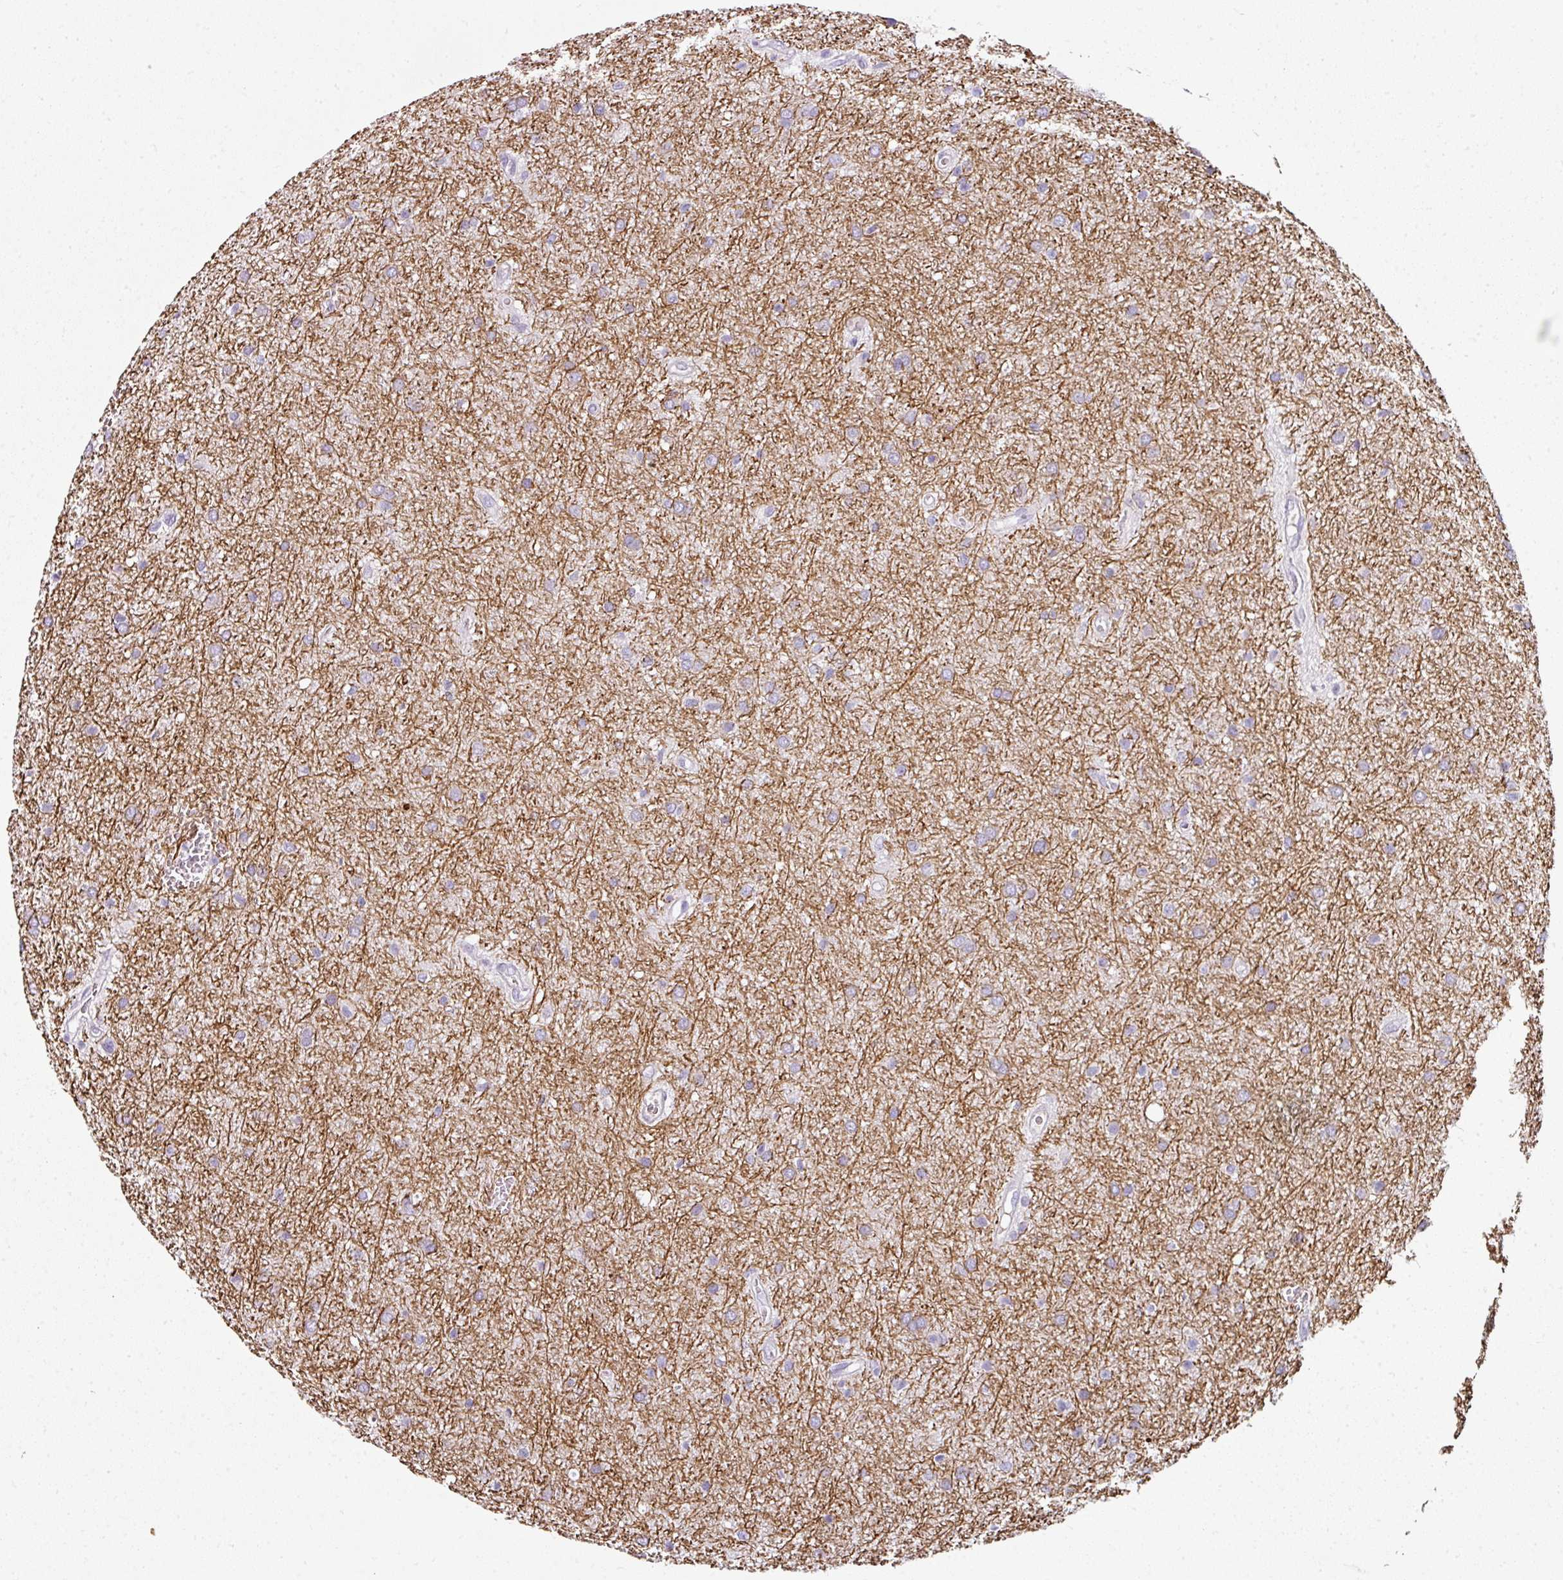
{"staining": {"intensity": "negative", "quantity": "none", "location": "none"}, "tissue": "glioma", "cell_type": "Tumor cells", "image_type": "cancer", "snomed": [{"axis": "morphology", "description": "Glioma, malignant, Low grade"}, {"axis": "topography", "description": "Cerebellum"}], "caption": "The image reveals no staining of tumor cells in low-grade glioma (malignant).", "gene": "FHAD1", "patient": {"sex": "female", "age": 5}}